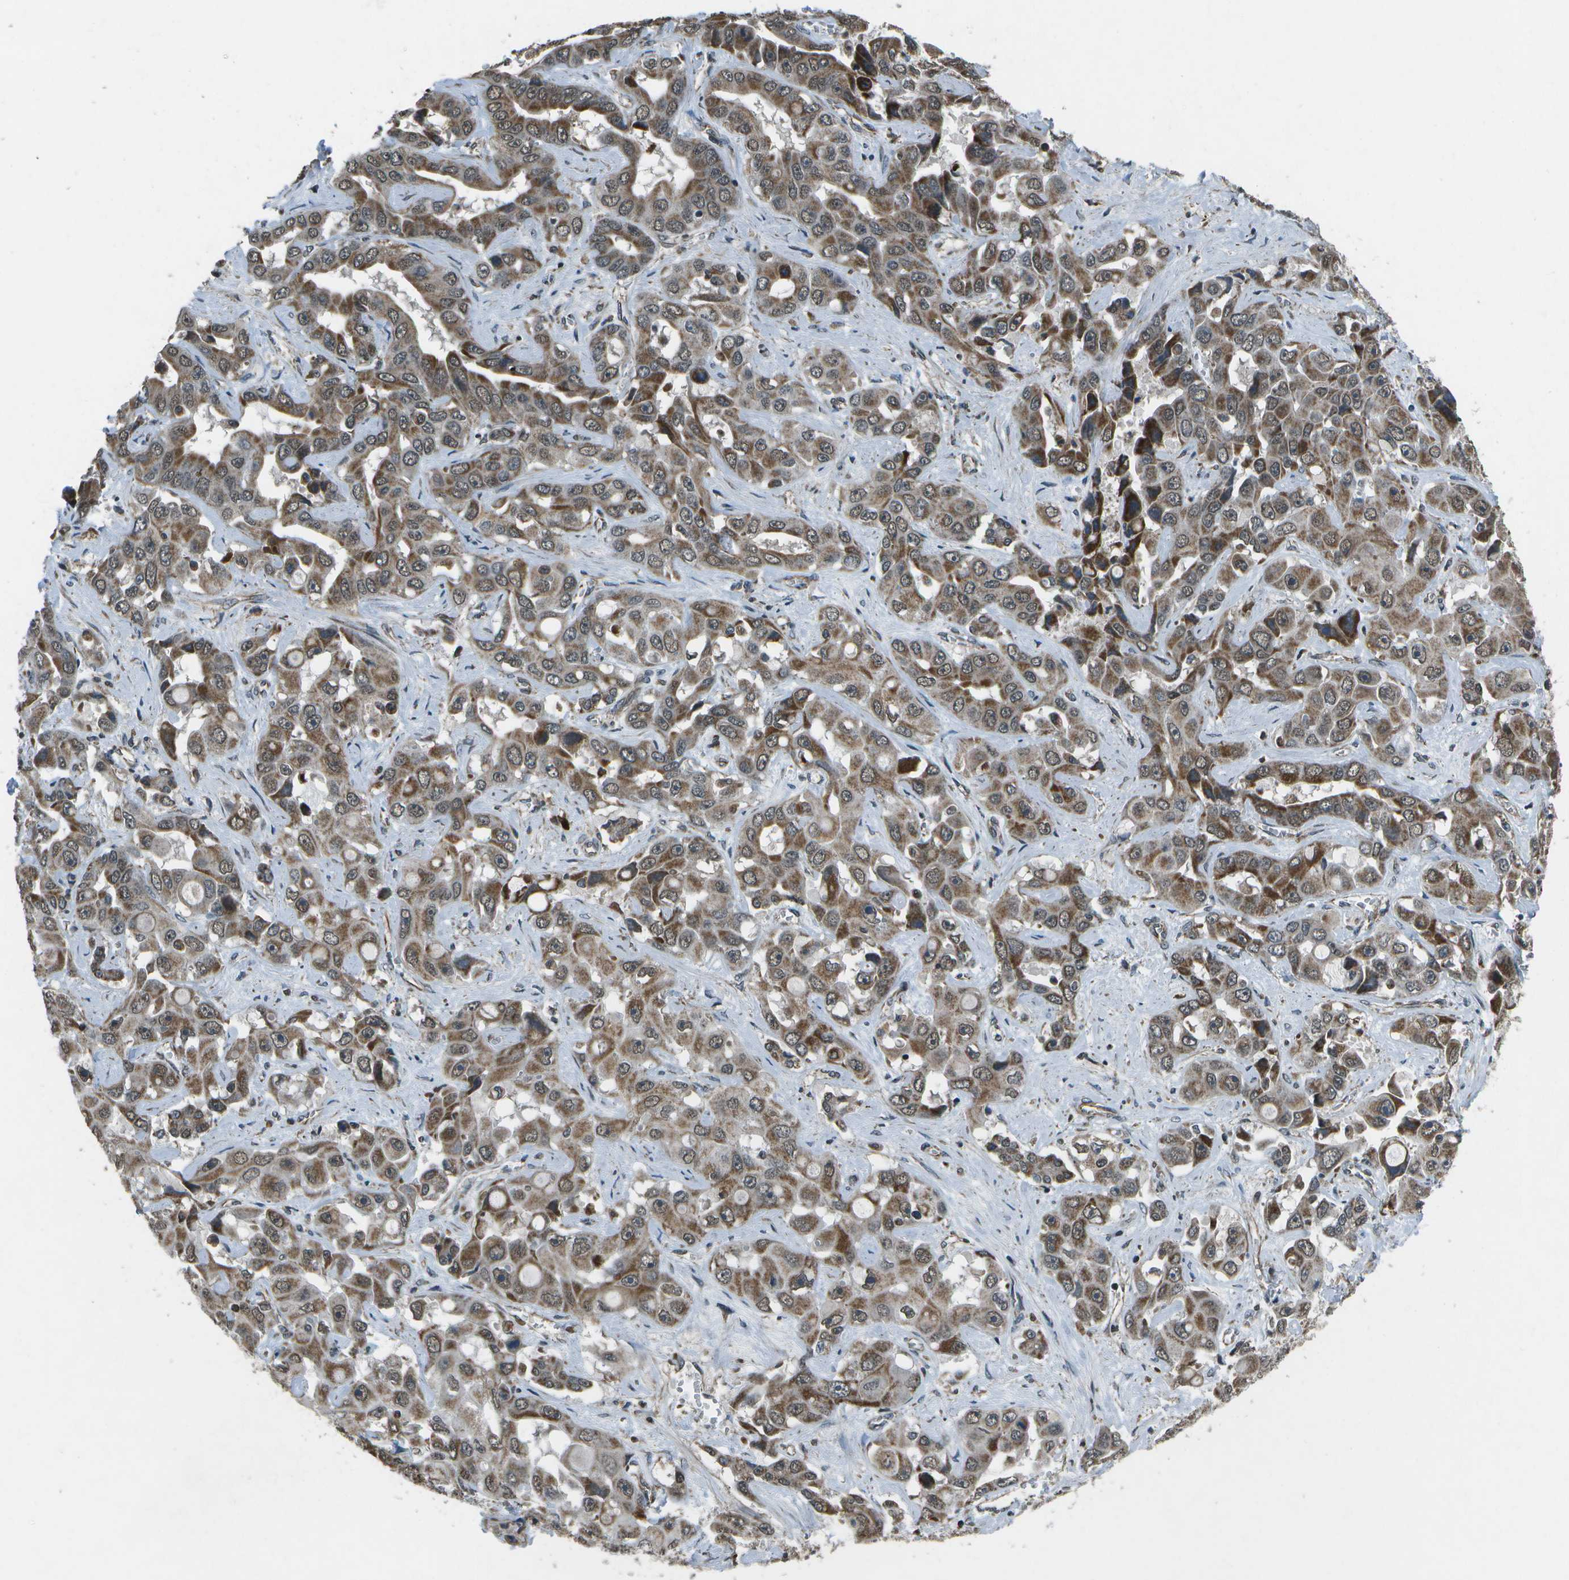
{"staining": {"intensity": "moderate", "quantity": ">75%", "location": "cytoplasmic/membranous"}, "tissue": "liver cancer", "cell_type": "Tumor cells", "image_type": "cancer", "snomed": [{"axis": "morphology", "description": "Cholangiocarcinoma"}, {"axis": "topography", "description": "Liver"}], "caption": "IHC (DAB) staining of liver cancer shows moderate cytoplasmic/membranous protein expression in about >75% of tumor cells.", "gene": "EIF2AK1", "patient": {"sex": "female", "age": 52}}